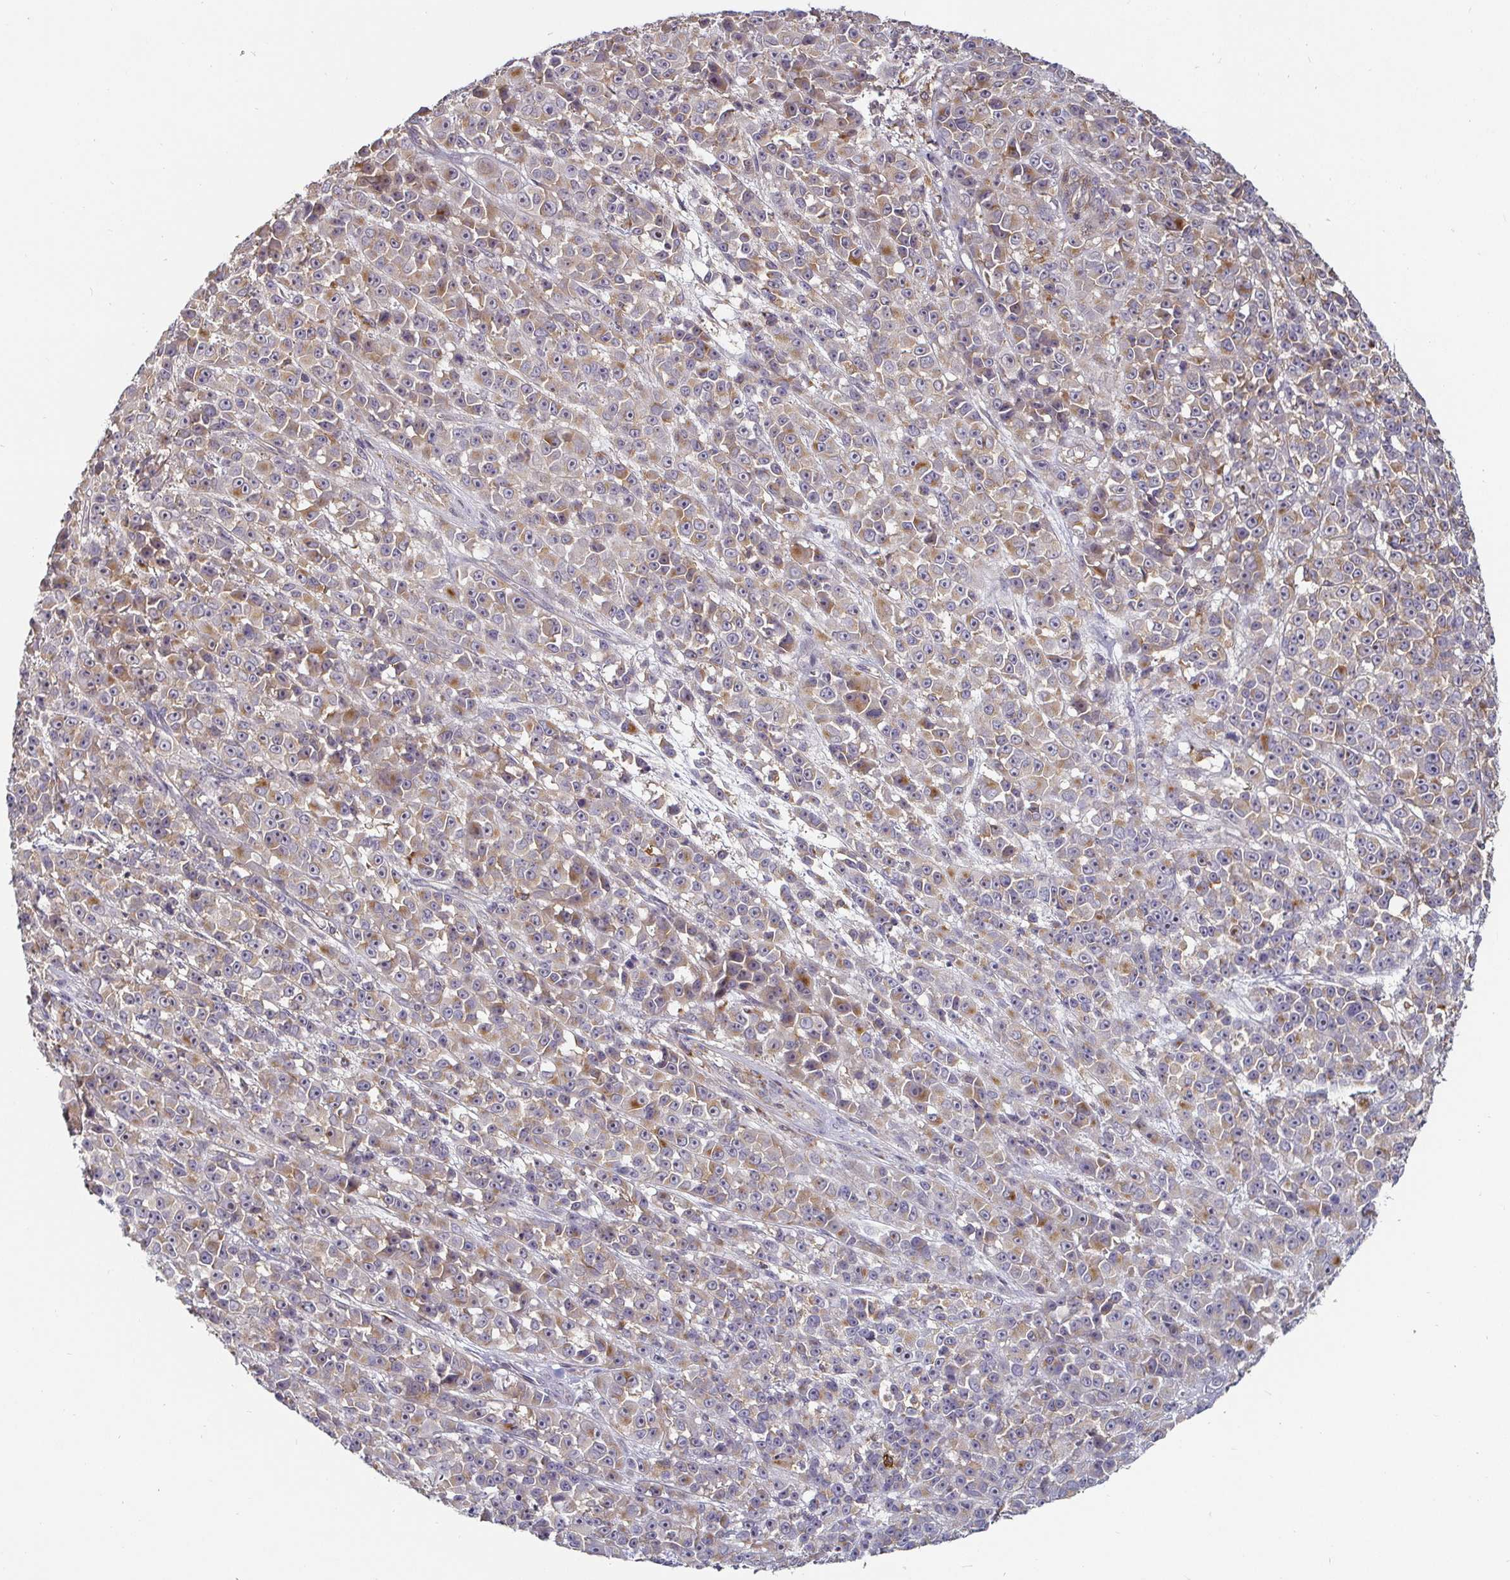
{"staining": {"intensity": "negative", "quantity": "none", "location": "none"}, "tissue": "melanoma", "cell_type": "Tumor cells", "image_type": "cancer", "snomed": [{"axis": "morphology", "description": "Malignant melanoma, NOS"}, {"axis": "topography", "description": "Skin"}, {"axis": "topography", "description": "Skin of back"}], "caption": "Immunohistochemical staining of melanoma displays no significant staining in tumor cells.", "gene": "CDH18", "patient": {"sex": "male", "age": 91}}